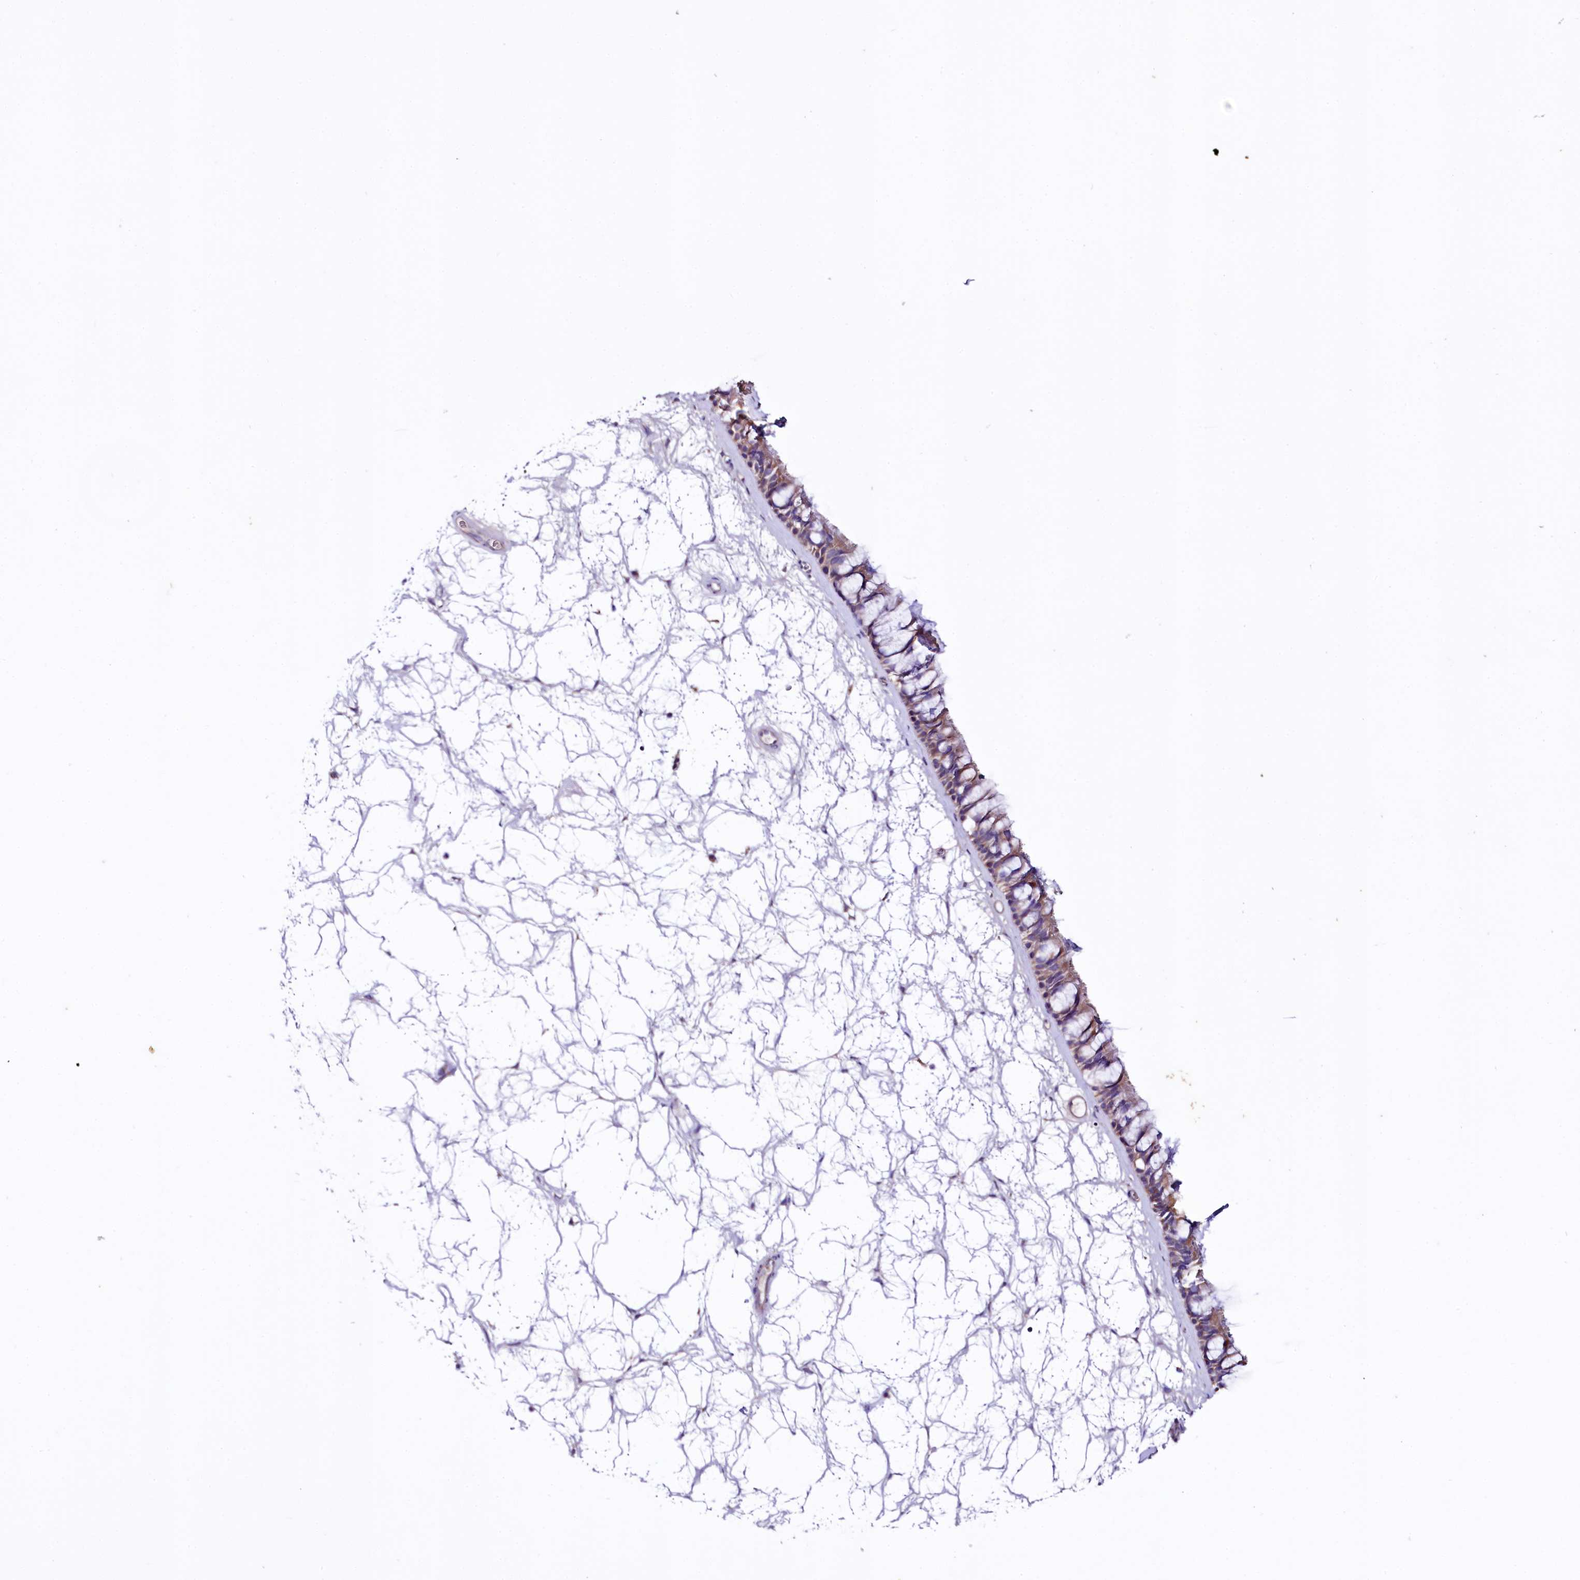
{"staining": {"intensity": "weak", "quantity": "25%-75%", "location": "cytoplasmic/membranous"}, "tissue": "nasopharynx", "cell_type": "Respiratory epithelial cells", "image_type": "normal", "snomed": [{"axis": "morphology", "description": "Normal tissue, NOS"}, {"axis": "topography", "description": "Nasopharynx"}], "caption": "Immunohistochemical staining of unremarkable human nasopharynx shows 25%-75% levels of weak cytoplasmic/membranous protein expression in about 25%-75% of respiratory epithelial cells. (IHC, brightfield microscopy, high magnification).", "gene": "ZNF45", "patient": {"sex": "male", "age": 64}}